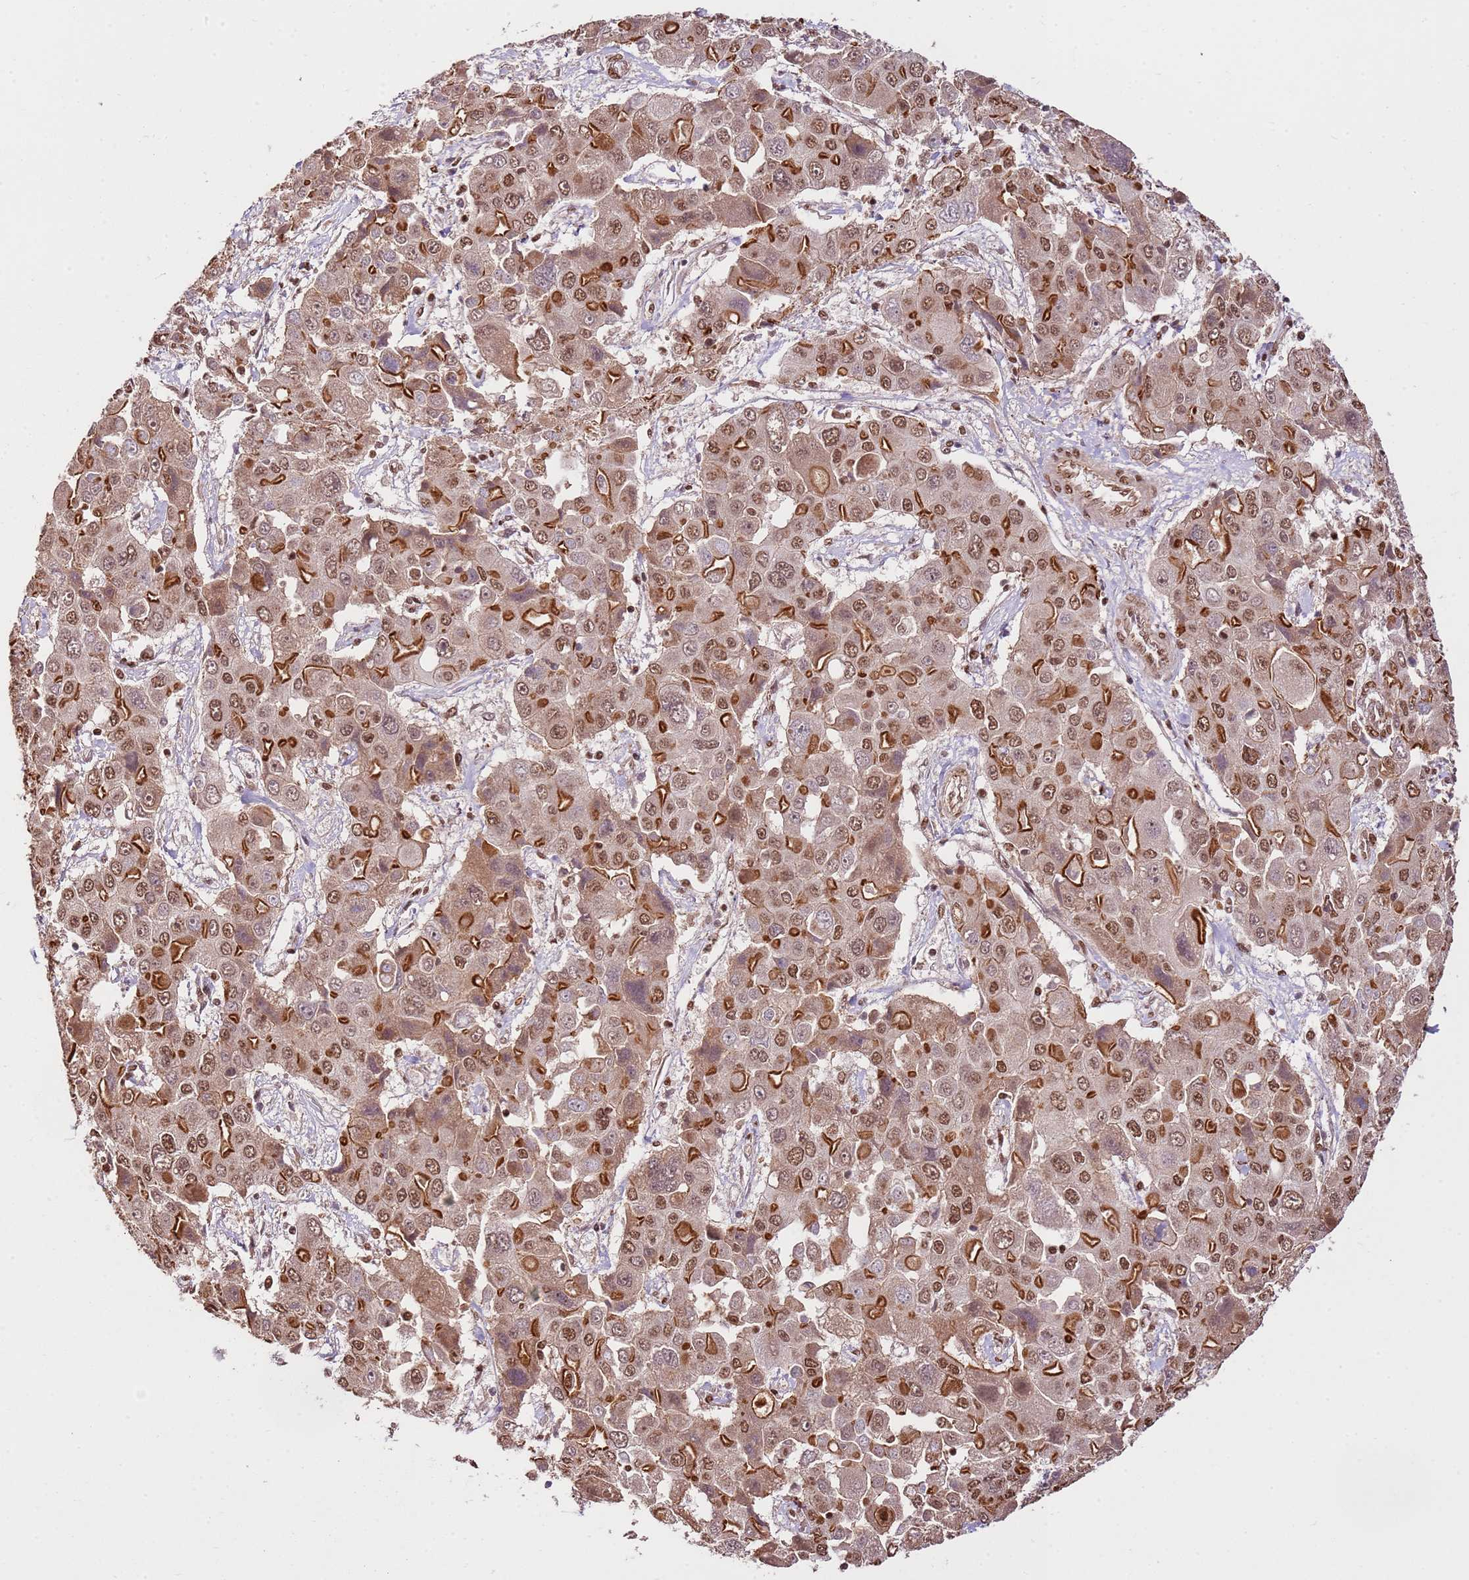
{"staining": {"intensity": "strong", "quantity": ">75%", "location": "cytoplasmic/membranous,nuclear"}, "tissue": "liver cancer", "cell_type": "Tumor cells", "image_type": "cancer", "snomed": [{"axis": "morphology", "description": "Cholangiocarcinoma"}, {"axis": "topography", "description": "Liver"}], "caption": "Tumor cells display high levels of strong cytoplasmic/membranous and nuclear positivity in about >75% of cells in cholangiocarcinoma (liver).", "gene": "ZBTB12", "patient": {"sex": "male", "age": 67}}